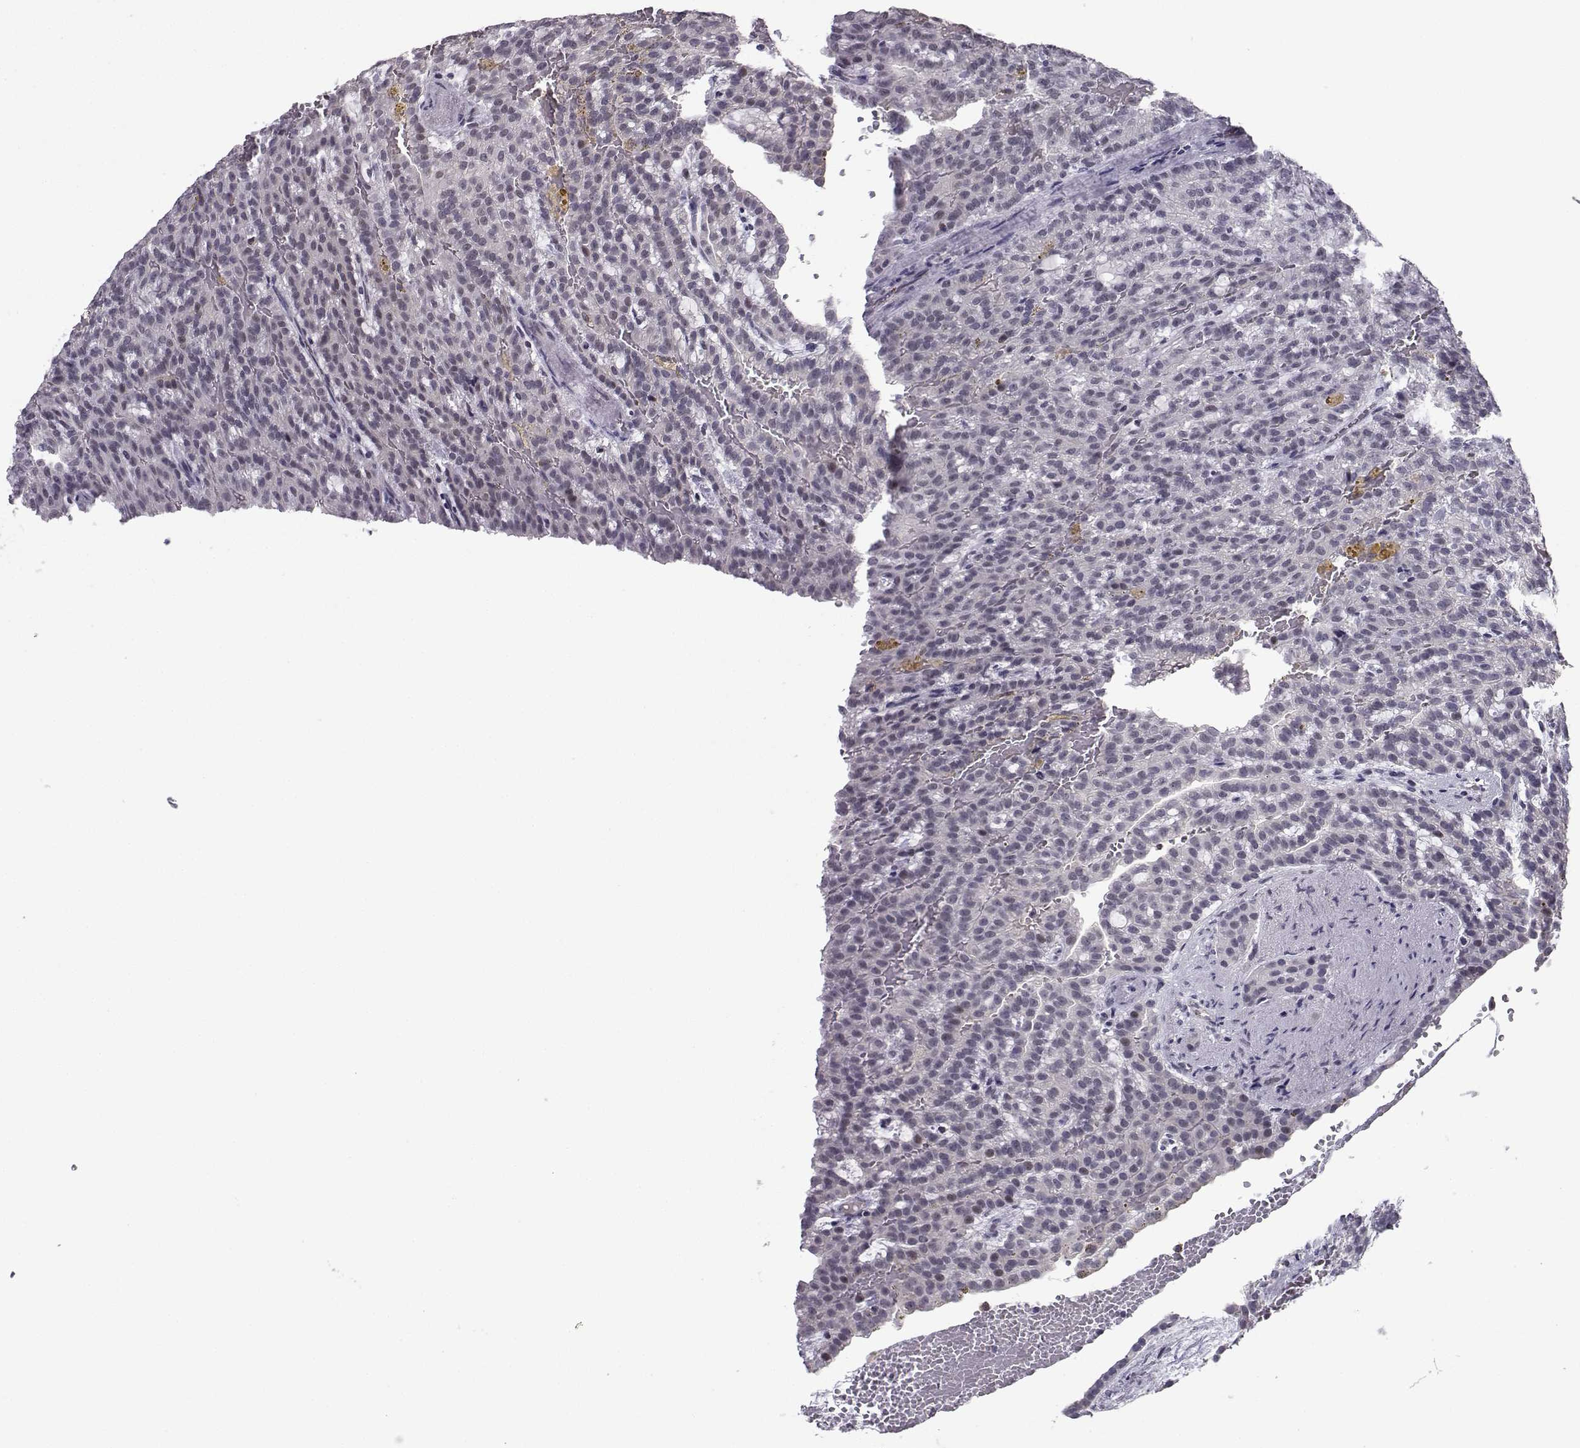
{"staining": {"intensity": "negative", "quantity": "none", "location": "none"}, "tissue": "renal cancer", "cell_type": "Tumor cells", "image_type": "cancer", "snomed": [{"axis": "morphology", "description": "Adenocarcinoma, NOS"}, {"axis": "topography", "description": "Kidney"}], "caption": "This is an IHC photomicrograph of renal cancer (adenocarcinoma). There is no positivity in tumor cells.", "gene": "LIN28A", "patient": {"sex": "male", "age": 63}}